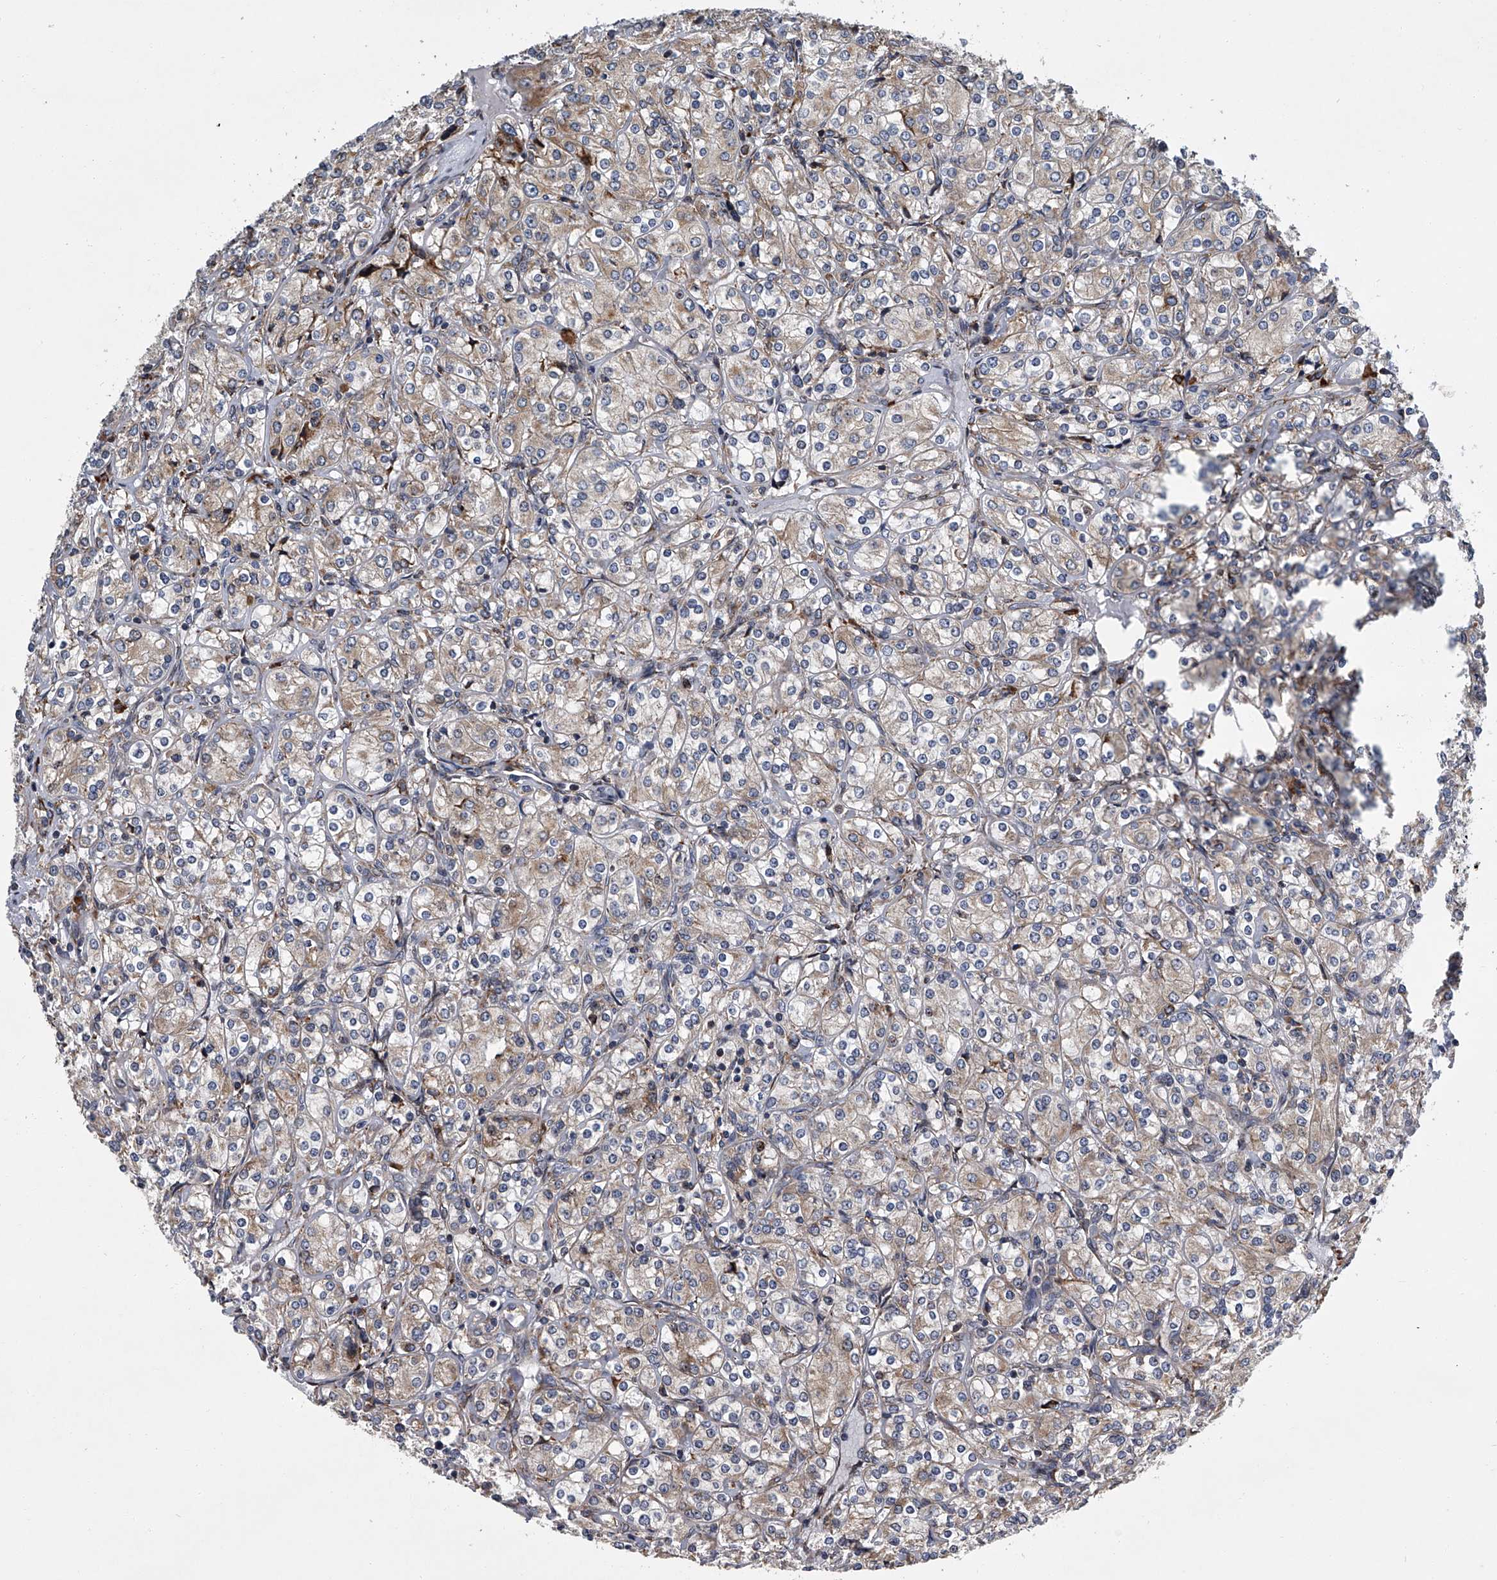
{"staining": {"intensity": "weak", "quantity": "25%-75%", "location": "cytoplasmic/membranous"}, "tissue": "renal cancer", "cell_type": "Tumor cells", "image_type": "cancer", "snomed": [{"axis": "morphology", "description": "Adenocarcinoma, NOS"}, {"axis": "topography", "description": "Kidney"}], "caption": "Immunohistochemistry of human renal adenocarcinoma shows low levels of weak cytoplasmic/membranous expression in approximately 25%-75% of tumor cells.", "gene": "TMEM63C", "patient": {"sex": "male", "age": 77}}